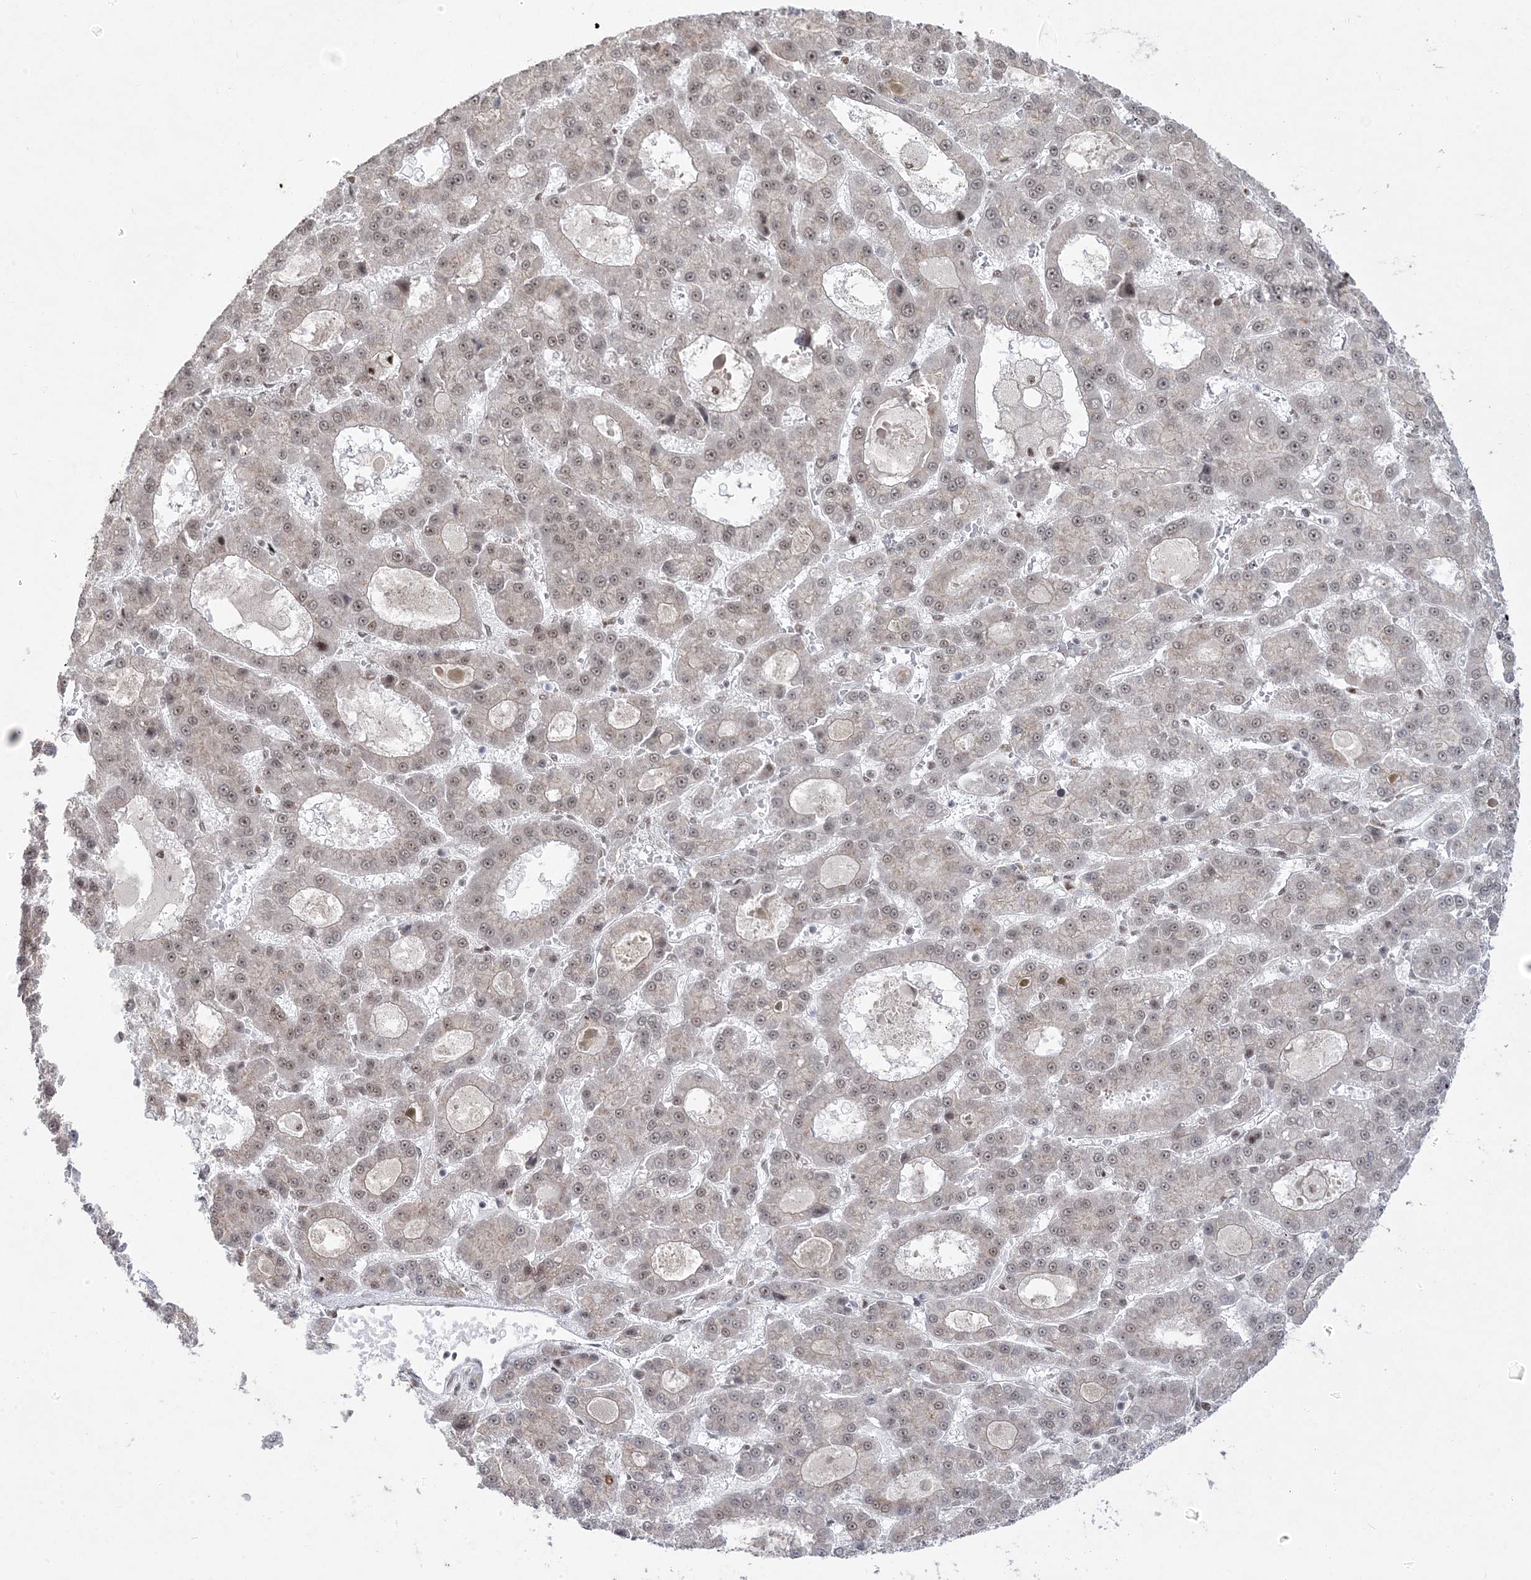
{"staining": {"intensity": "weak", "quantity": "25%-75%", "location": "nuclear"}, "tissue": "liver cancer", "cell_type": "Tumor cells", "image_type": "cancer", "snomed": [{"axis": "morphology", "description": "Carcinoma, Hepatocellular, NOS"}, {"axis": "topography", "description": "Liver"}], "caption": "An IHC photomicrograph of tumor tissue is shown. Protein staining in brown highlights weak nuclear positivity in hepatocellular carcinoma (liver) within tumor cells.", "gene": "MTREX", "patient": {"sex": "male", "age": 70}}